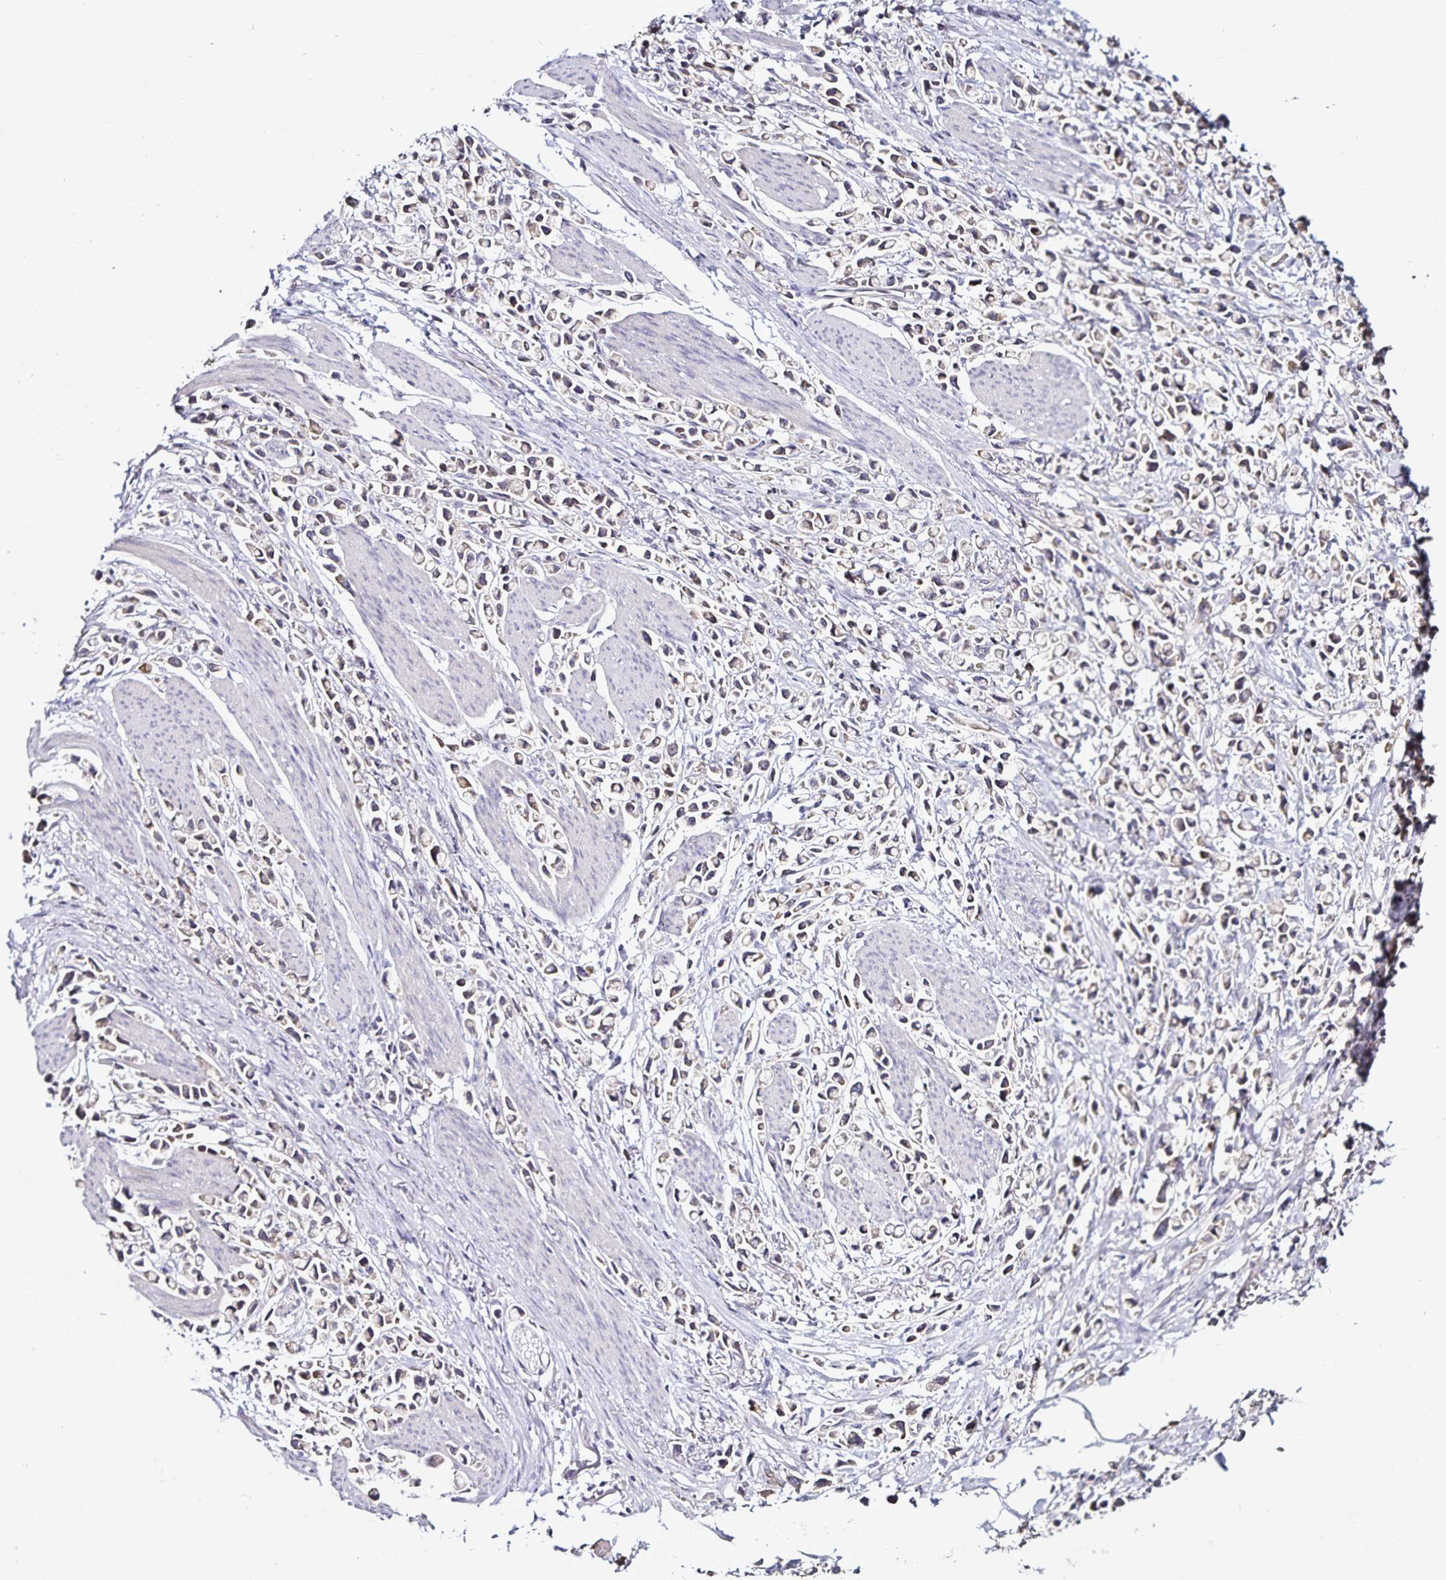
{"staining": {"intensity": "weak", "quantity": "<25%", "location": "cytoplasmic/membranous"}, "tissue": "stomach cancer", "cell_type": "Tumor cells", "image_type": "cancer", "snomed": [{"axis": "morphology", "description": "Adenocarcinoma, NOS"}, {"axis": "topography", "description": "Stomach"}], "caption": "An image of human stomach cancer is negative for staining in tumor cells. (DAB (3,3'-diaminobenzidine) immunohistochemistry (IHC), high magnification).", "gene": "ACSL5", "patient": {"sex": "female", "age": 81}}